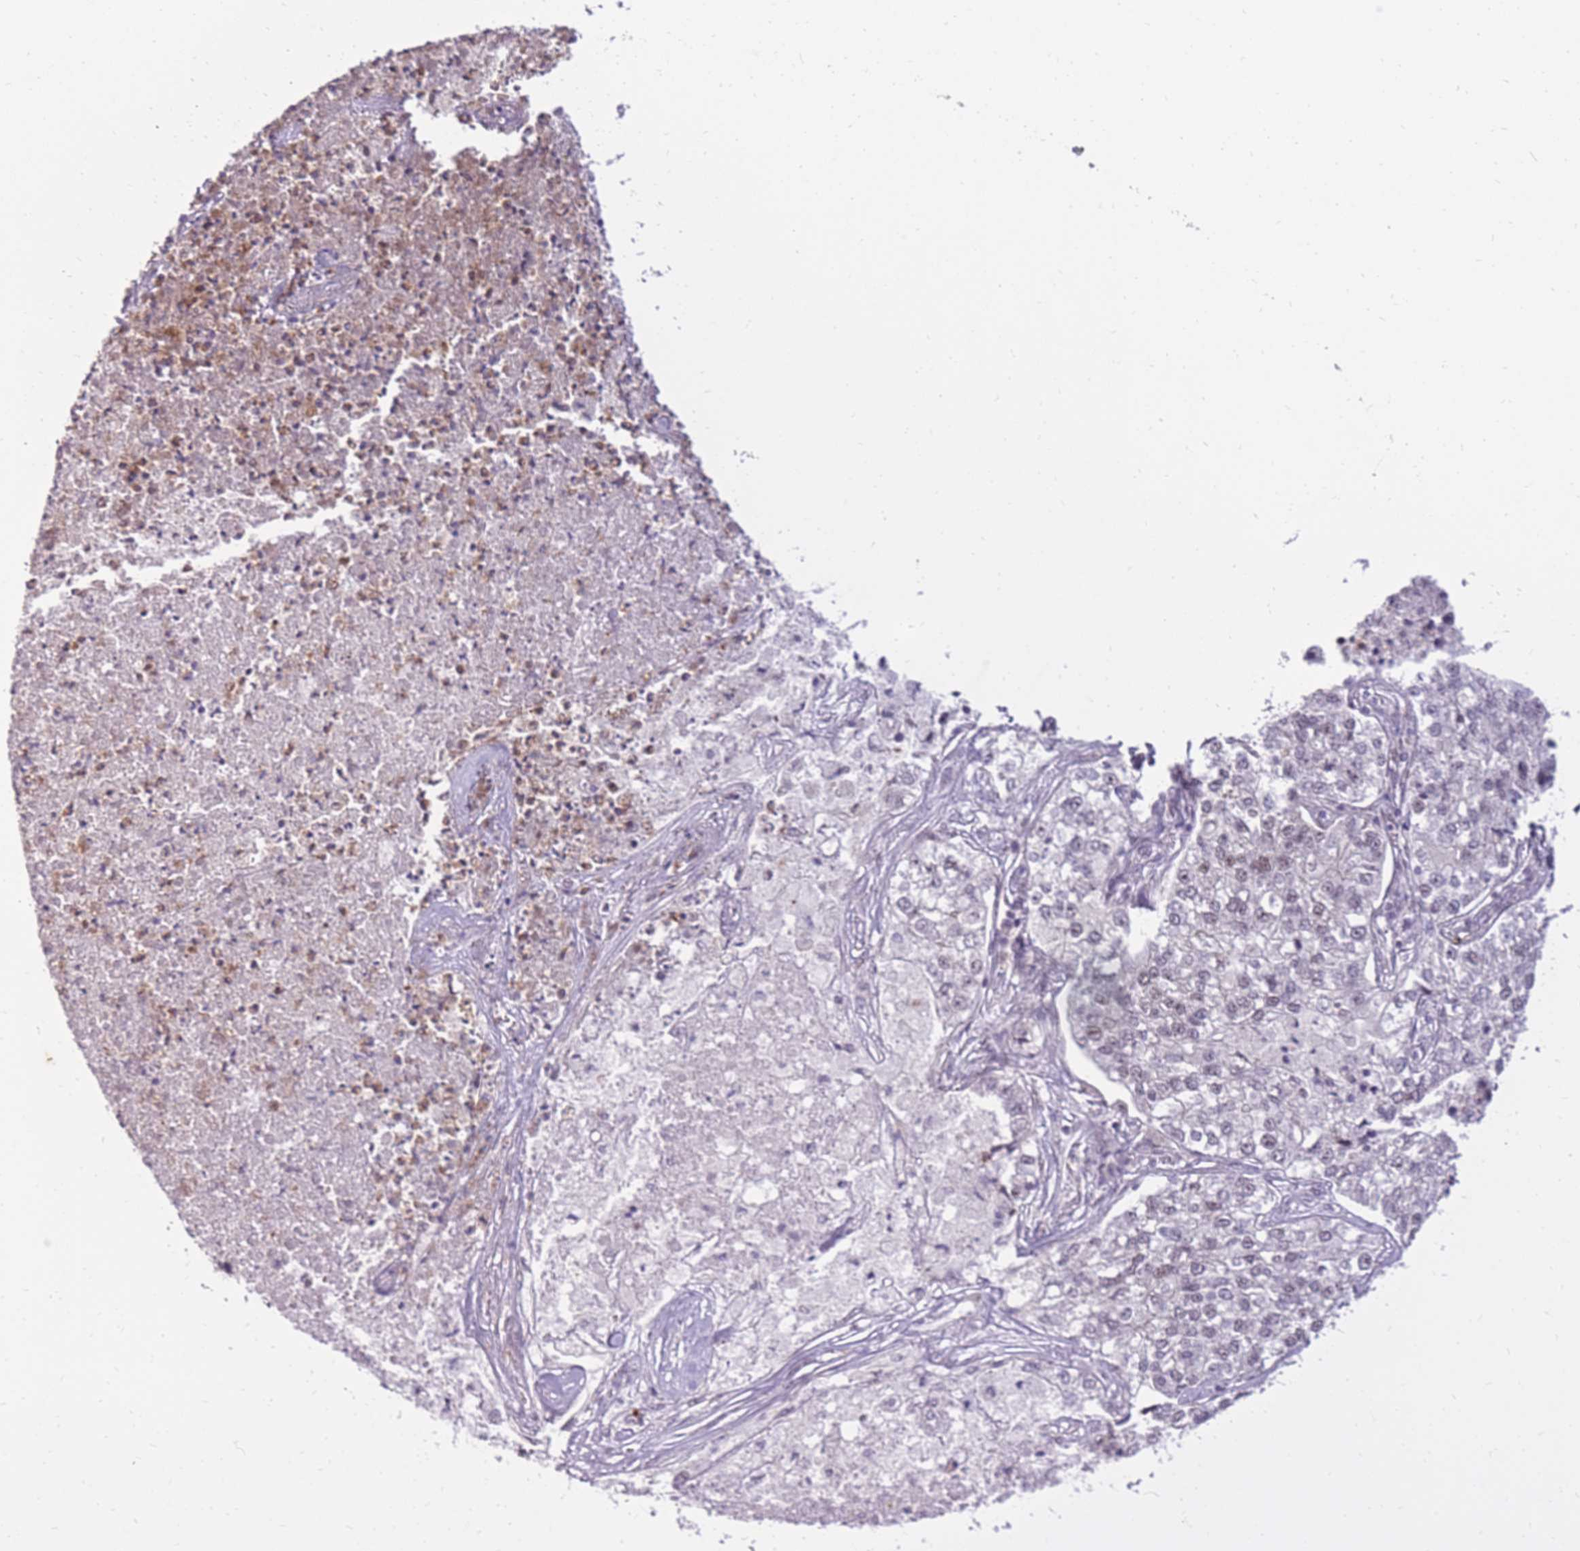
{"staining": {"intensity": "weak", "quantity": "<25%", "location": "nuclear"}, "tissue": "lung cancer", "cell_type": "Tumor cells", "image_type": "cancer", "snomed": [{"axis": "morphology", "description": "Adenocarcinoma, NOS"}, {"axis": "topography", "description": "Lung"}], "caption": "A high-resolution photomicrograph shows IHC staining of adenocarcinoma (lung), which reveals no significant staining in tumor cells.", "gene": "TIGD1", "patient": {"sex": "male", "age": 49}}